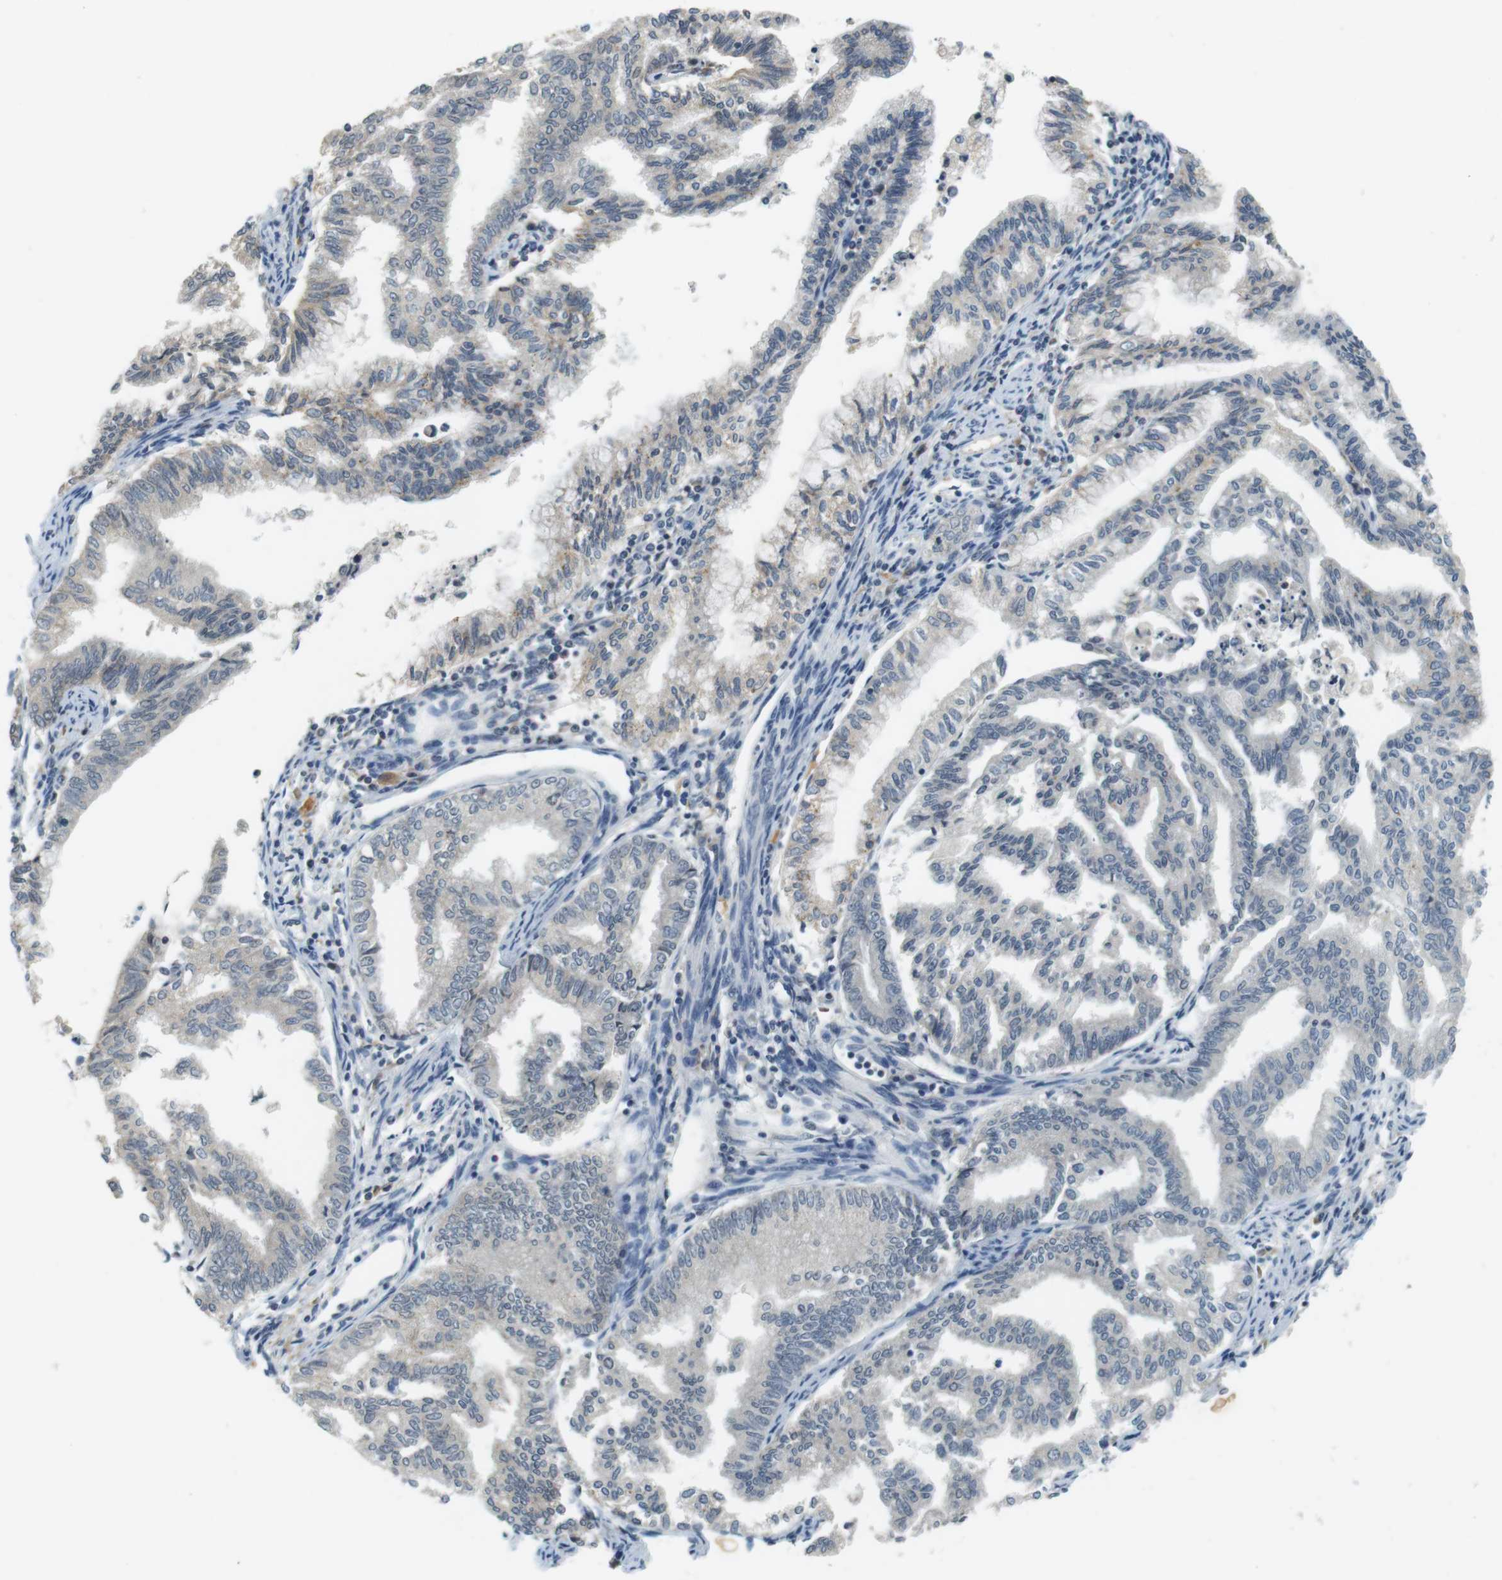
{"staining": {"intensity": "negative", "quantity": "none", "location": "none"}, "tissue": "endometrial cancer", "cell_type": "Tumor cells", "image_type": "cancer", "snomed": [{"axis": "morphology", "description": "Adenocarcinoma, NOS"}, {"axis": "topography", "description": "Endometrium"}], "caption": "Immunohistochemical staining of endometrial cancer reveals no significant expression in tumor cells.", "gene": "WNT7A", "patient": {"sex": "female", "age": 79}}